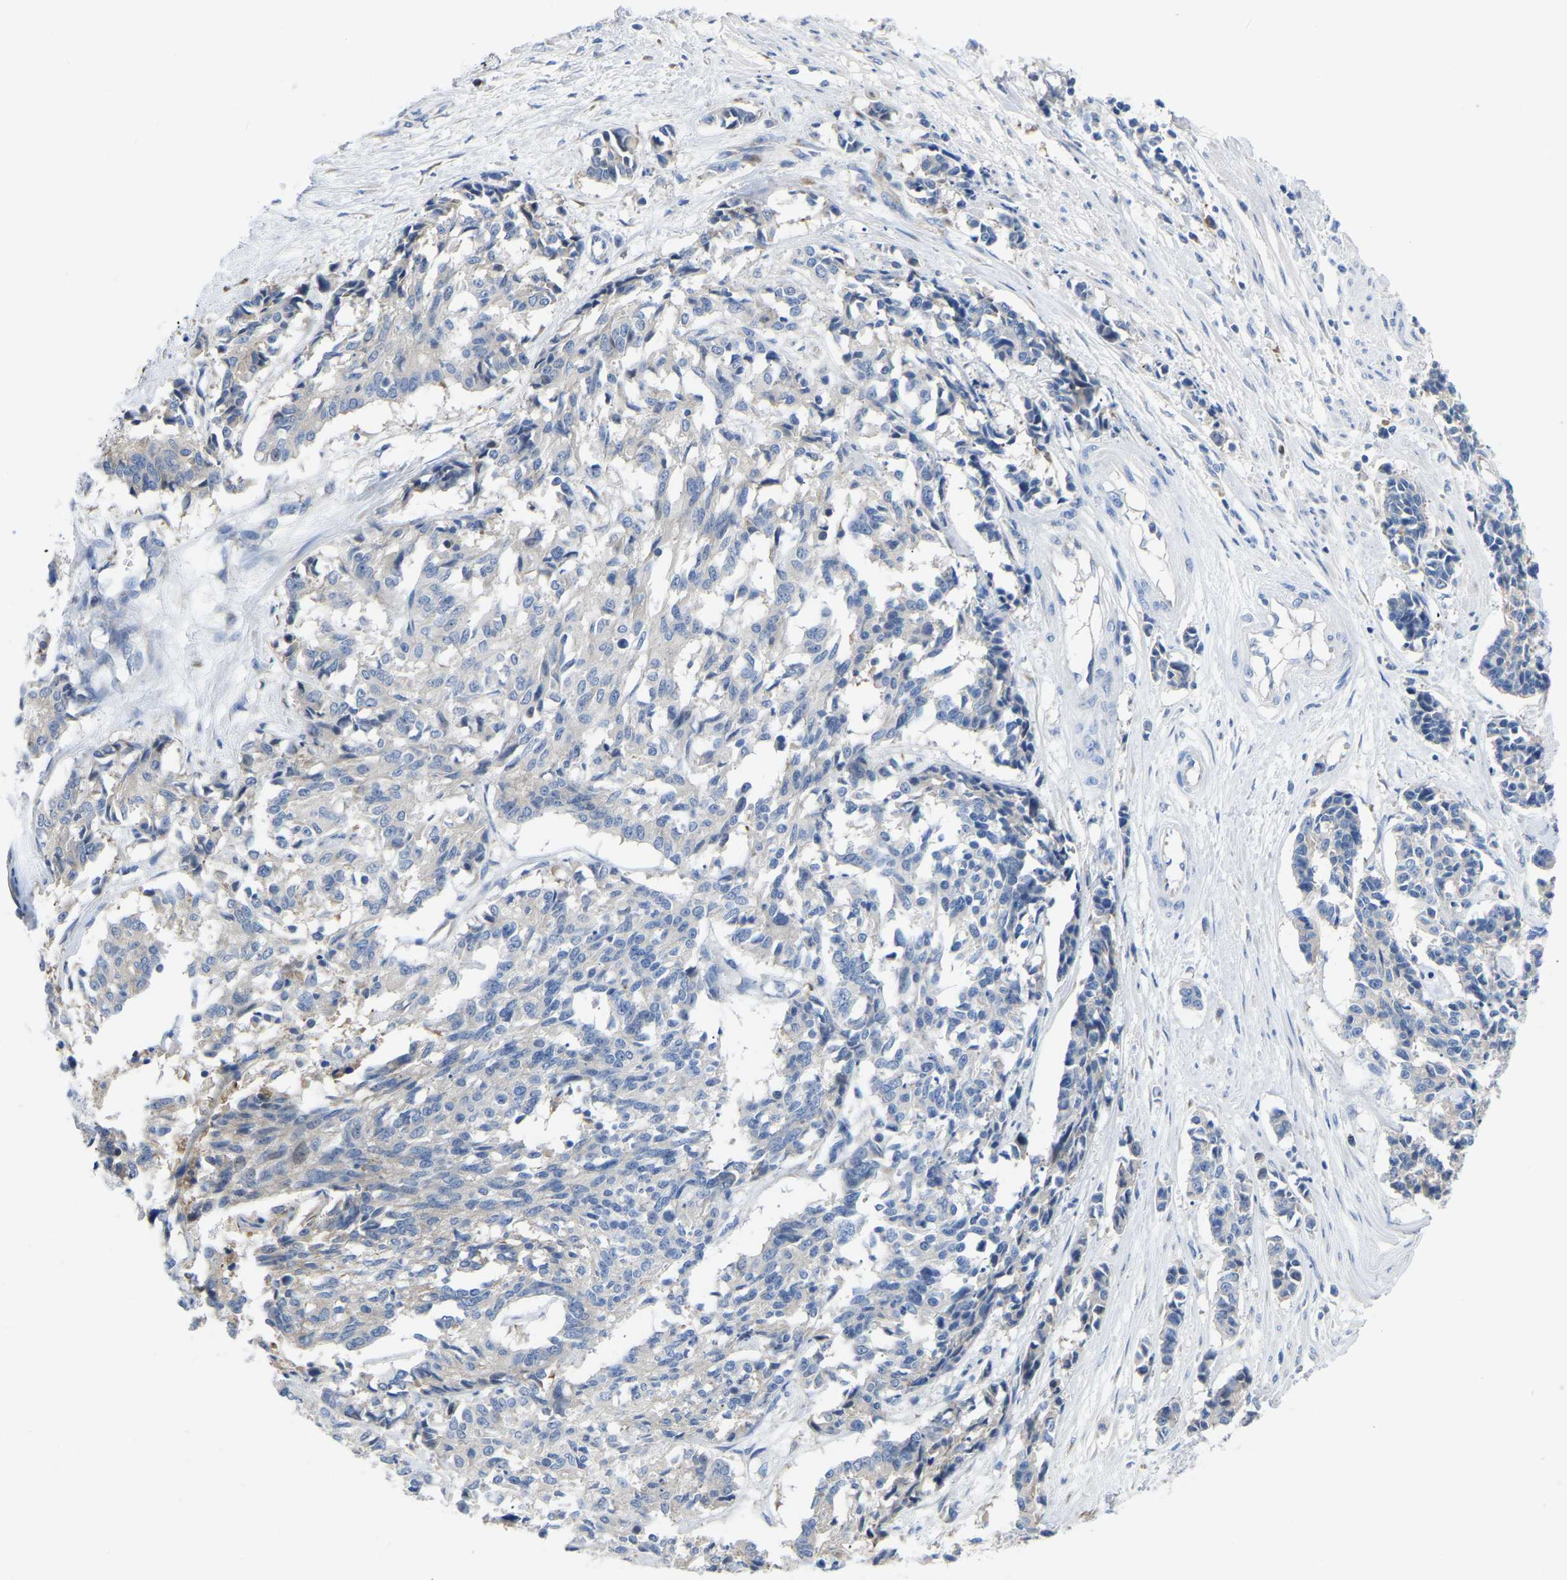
{"staining": {"intensity": "negative", "quantity": "none", "location": "none"}, "tissue": "cervical cancer", "cell_type": "Tumor cells", "image_type": "cancer", "snomed": [{"axis": "morphology", "description": "Squamous cell carcinoma, NOS"}, {"axis": "topography", "description": "Cervix"}], "caption": "Tumor cells show no significant protein positivity in cervical squamous cell carcinoma.", "gene": "ABCA10", "patient": {"sex": "female", "age": 35}}